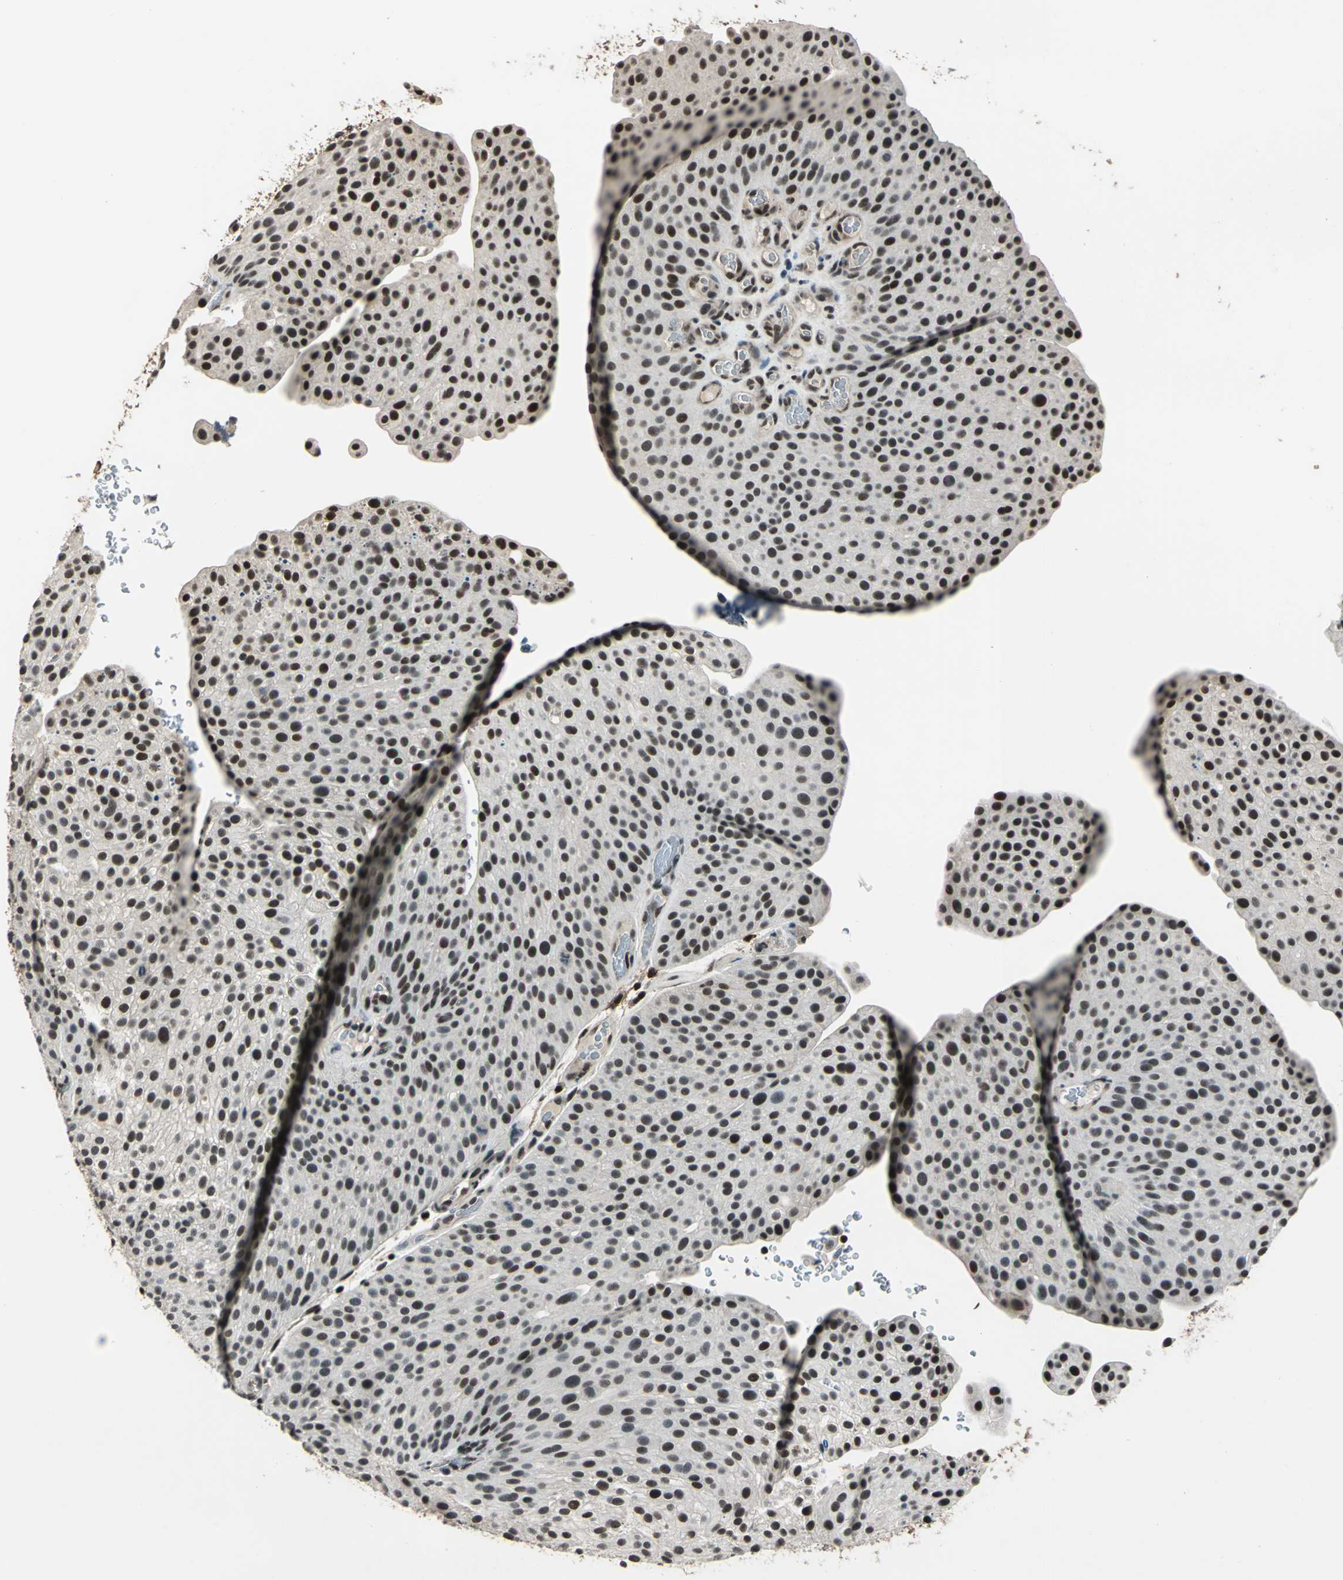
{"staining": {"intensity": "moderate", "quantity": ">75%", "location": "nuclear"}, "tissue": "urothelial cancer", "cell_type": "Tumor cells", "image_type": "cancer", "snomed": [{"axis": "morphology", "description": "Urothelial carcinoma, Low grade"}, {"axis": "topography", "description": "Smooth muscle"}, {"axis": "topography", "description": "Urinary bladder"}], "caption": "IHC histopathology image of neoplastic tissue: human urothelial cancer stained using immunohistochemistry reveals medium levels of moderate protein expression localized specifically in the nuclear of tumor cells, appearing as a nuclear brown color.", "gene": "NR2C2", "patient": {"sex": "male", "age": 60}}